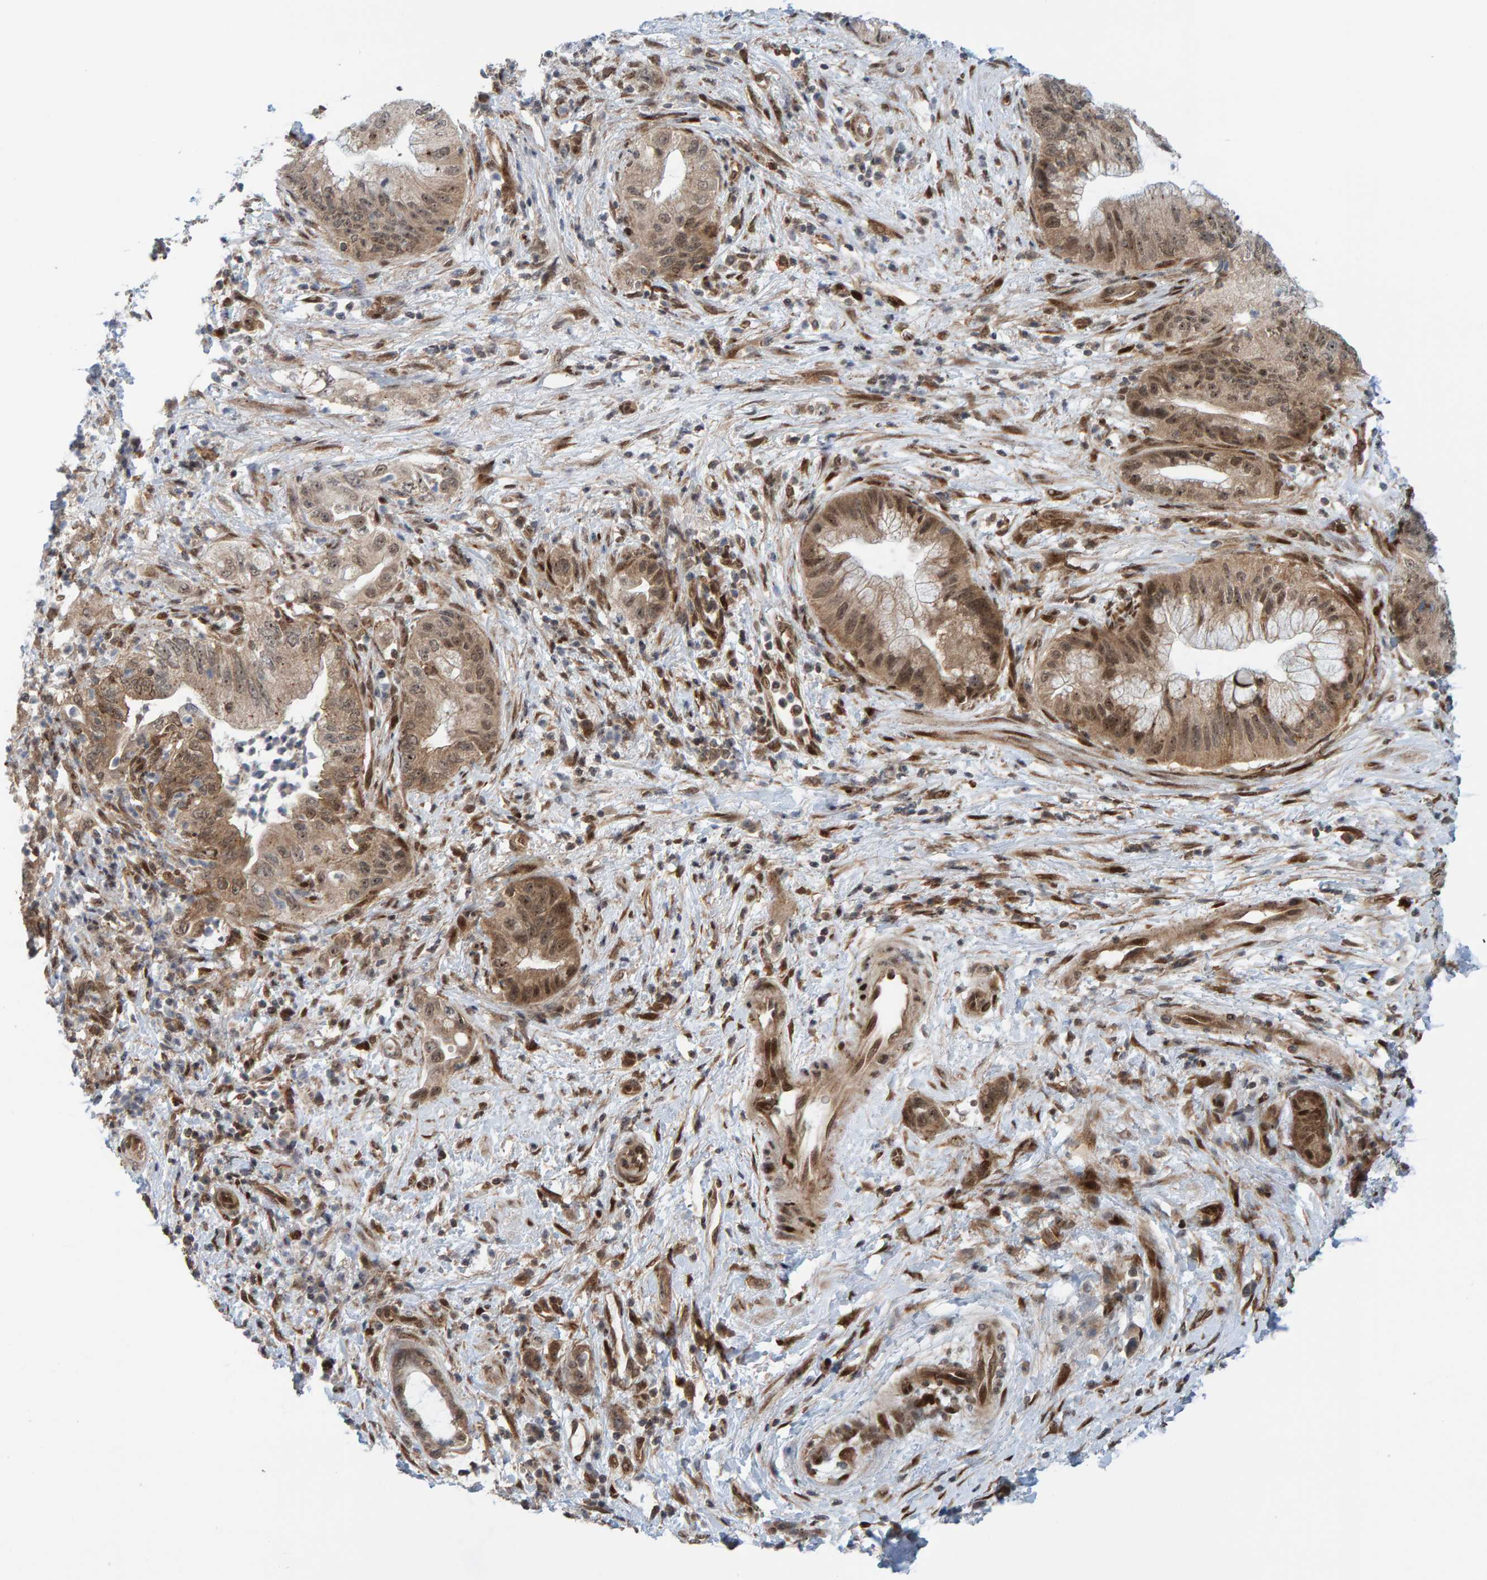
{"staining": {"intensity": "weak", "quantity": ">75%", "location": "cytoplasmic/membranous,nuclear"}, "tissue": "pancreatic cancer", "cell_type": "Tumor cells", "image_type": "cancer", "snomed": [{"axis": "morphology", "description": "Adenocarcinoma, NOS"}, {"axis": "topography", "description": "Pancreas"}], "caption": "Adenocarcinoma (pancreatic) tissue exhibits weak cytoplasmic/membranous and nuclear expression in about >75% of tumor cells Ihc stains the protein in brown and the nuclei are stained blue.", "gene": "ZNF366", "patient": {"sex": "female", "age": 73}}